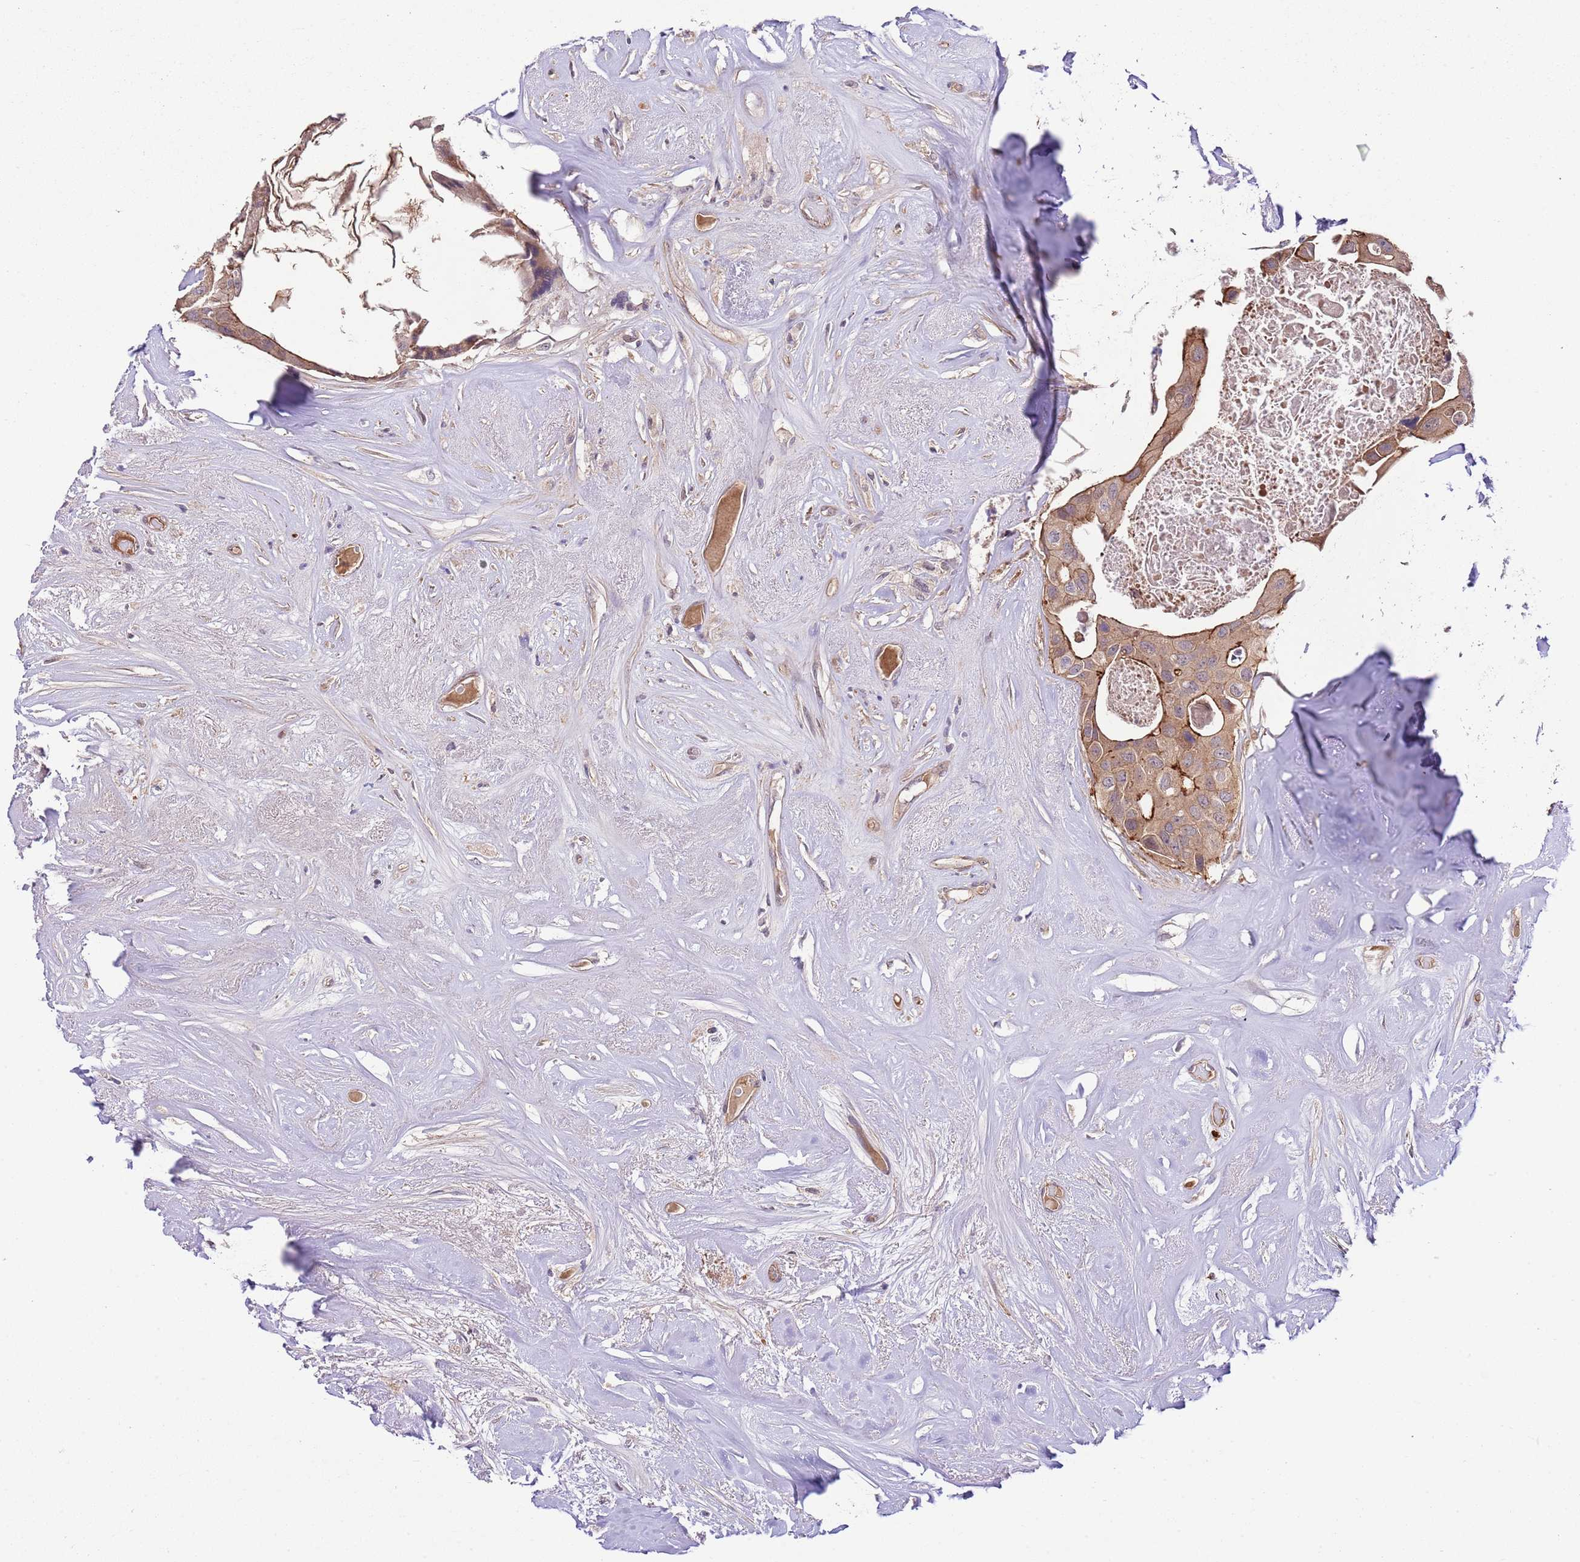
{"staining": {"intensity": "moderate", "quantity": ">75%", "location": "cytoplasmic/membranous"}, "tissue": "head and neck cancer", "cell_type": "Tumor cells", "image_type": "cancer", "snomed": [{"axis": "morphology", "description": "Adenocarcinoma, NOS"}, {"axis": "morphology", "description": "Adenocarcinoma, metastatic, NOS"}, {"axis": "topography", "description": "Head-Neck"}], "caption": "IHC image of head and neck cancer (metastatic adenocarcinoma) stained for a protein (brown), which exhibits medium levels of moderate cytoplasmic/membranous staining in about >75% of tumor cells.", "gene": "DONSON", "patient": {"sex": "male", "age": 75}}